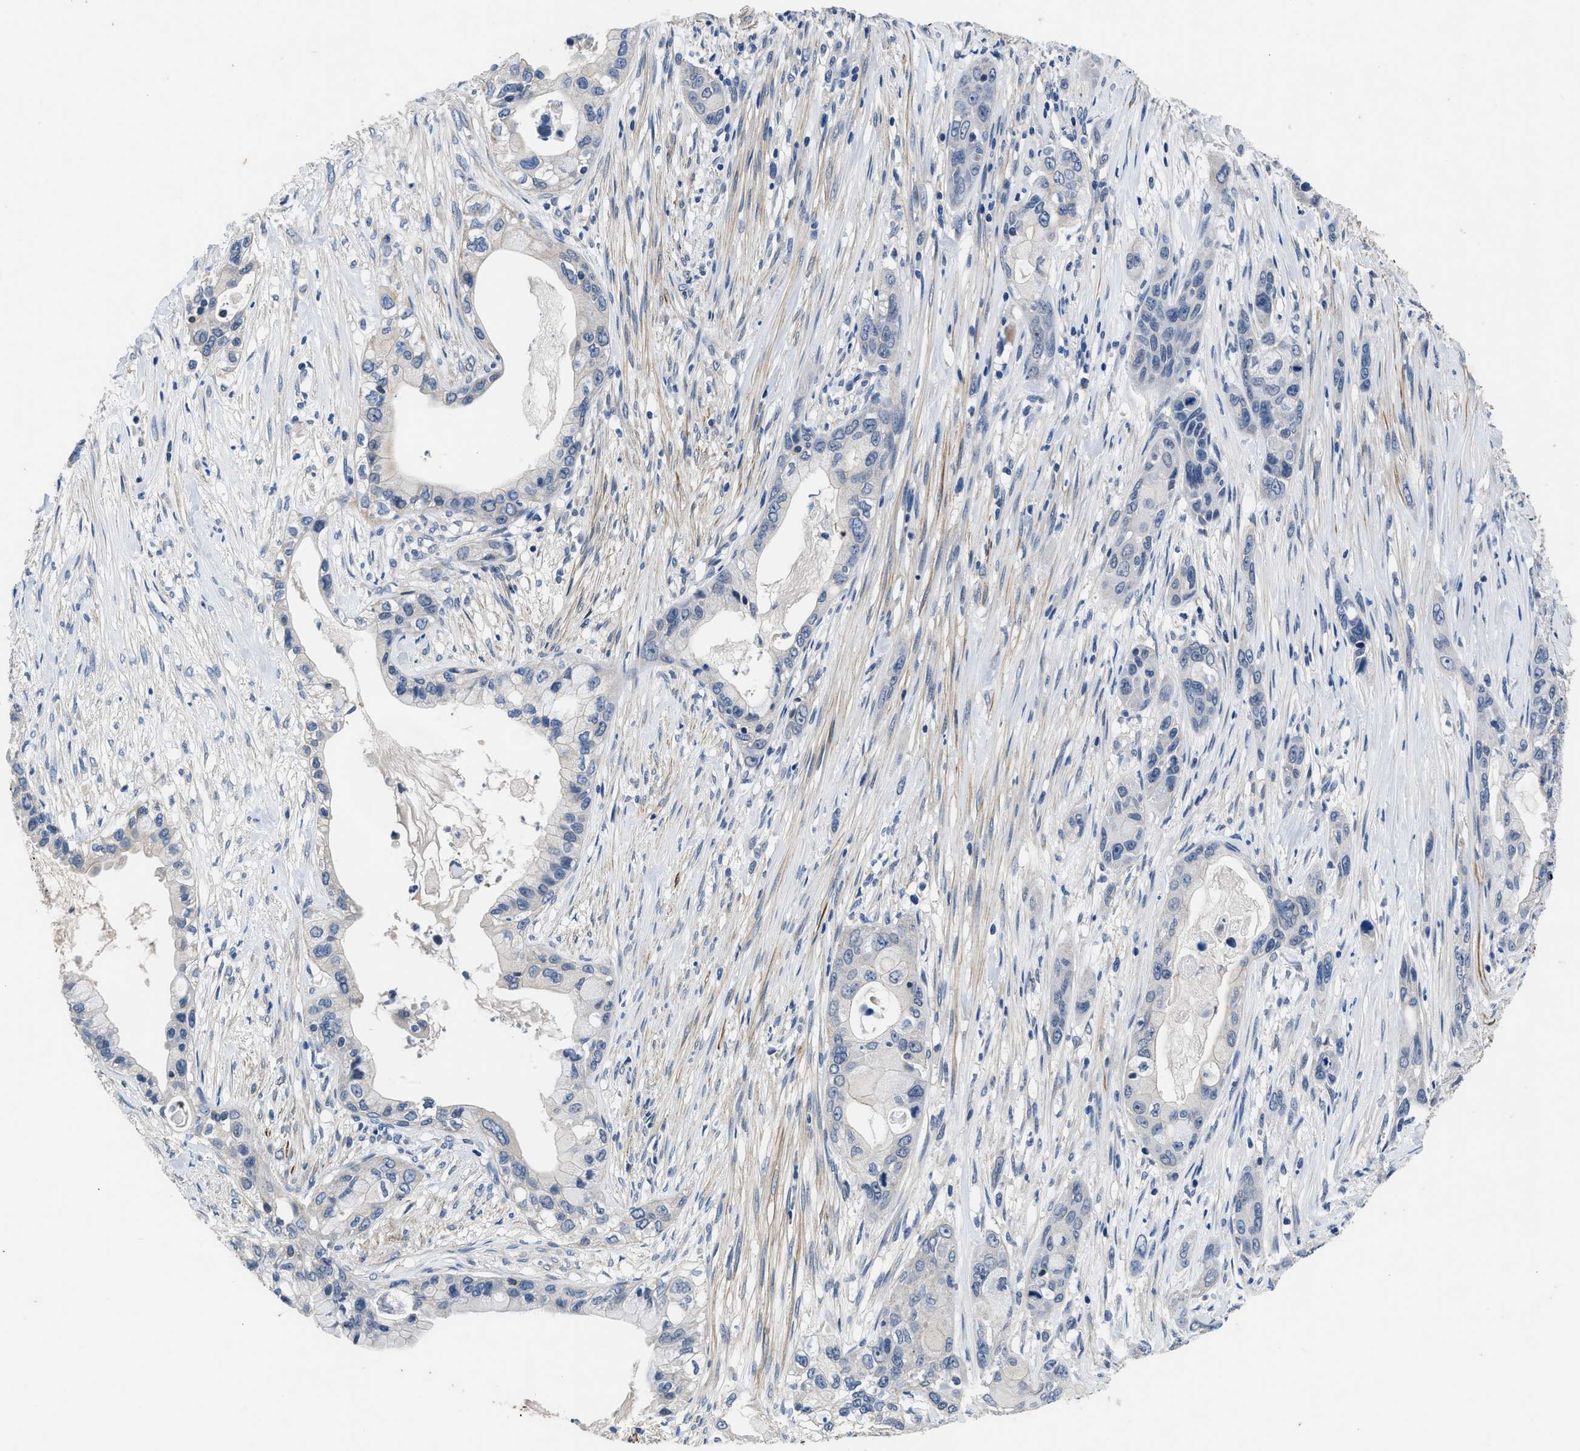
{"staining": {"intensity": "negative", "quantity": "none", "location": "none"}, "tissue": "pancreatic cancer", "cell_type": "Tumor cells", "image_type": "cancer", "snomed": [{"axis": "morphology", "description": "Adenocarcinoma, NOS"}, {"axis": "topography", "description": "Pancreas"}], "caption": "High power microscopy photomicrograph of an immunohistochemistry micrograph of pancreatic adenocarcinoma, revealing no significant staining in tumor cells. (Immunohistochemistry, brightfield microscopy, high magnification).", "gene": "LANCL2", "patient": {"sex": "male", "age": 53}}